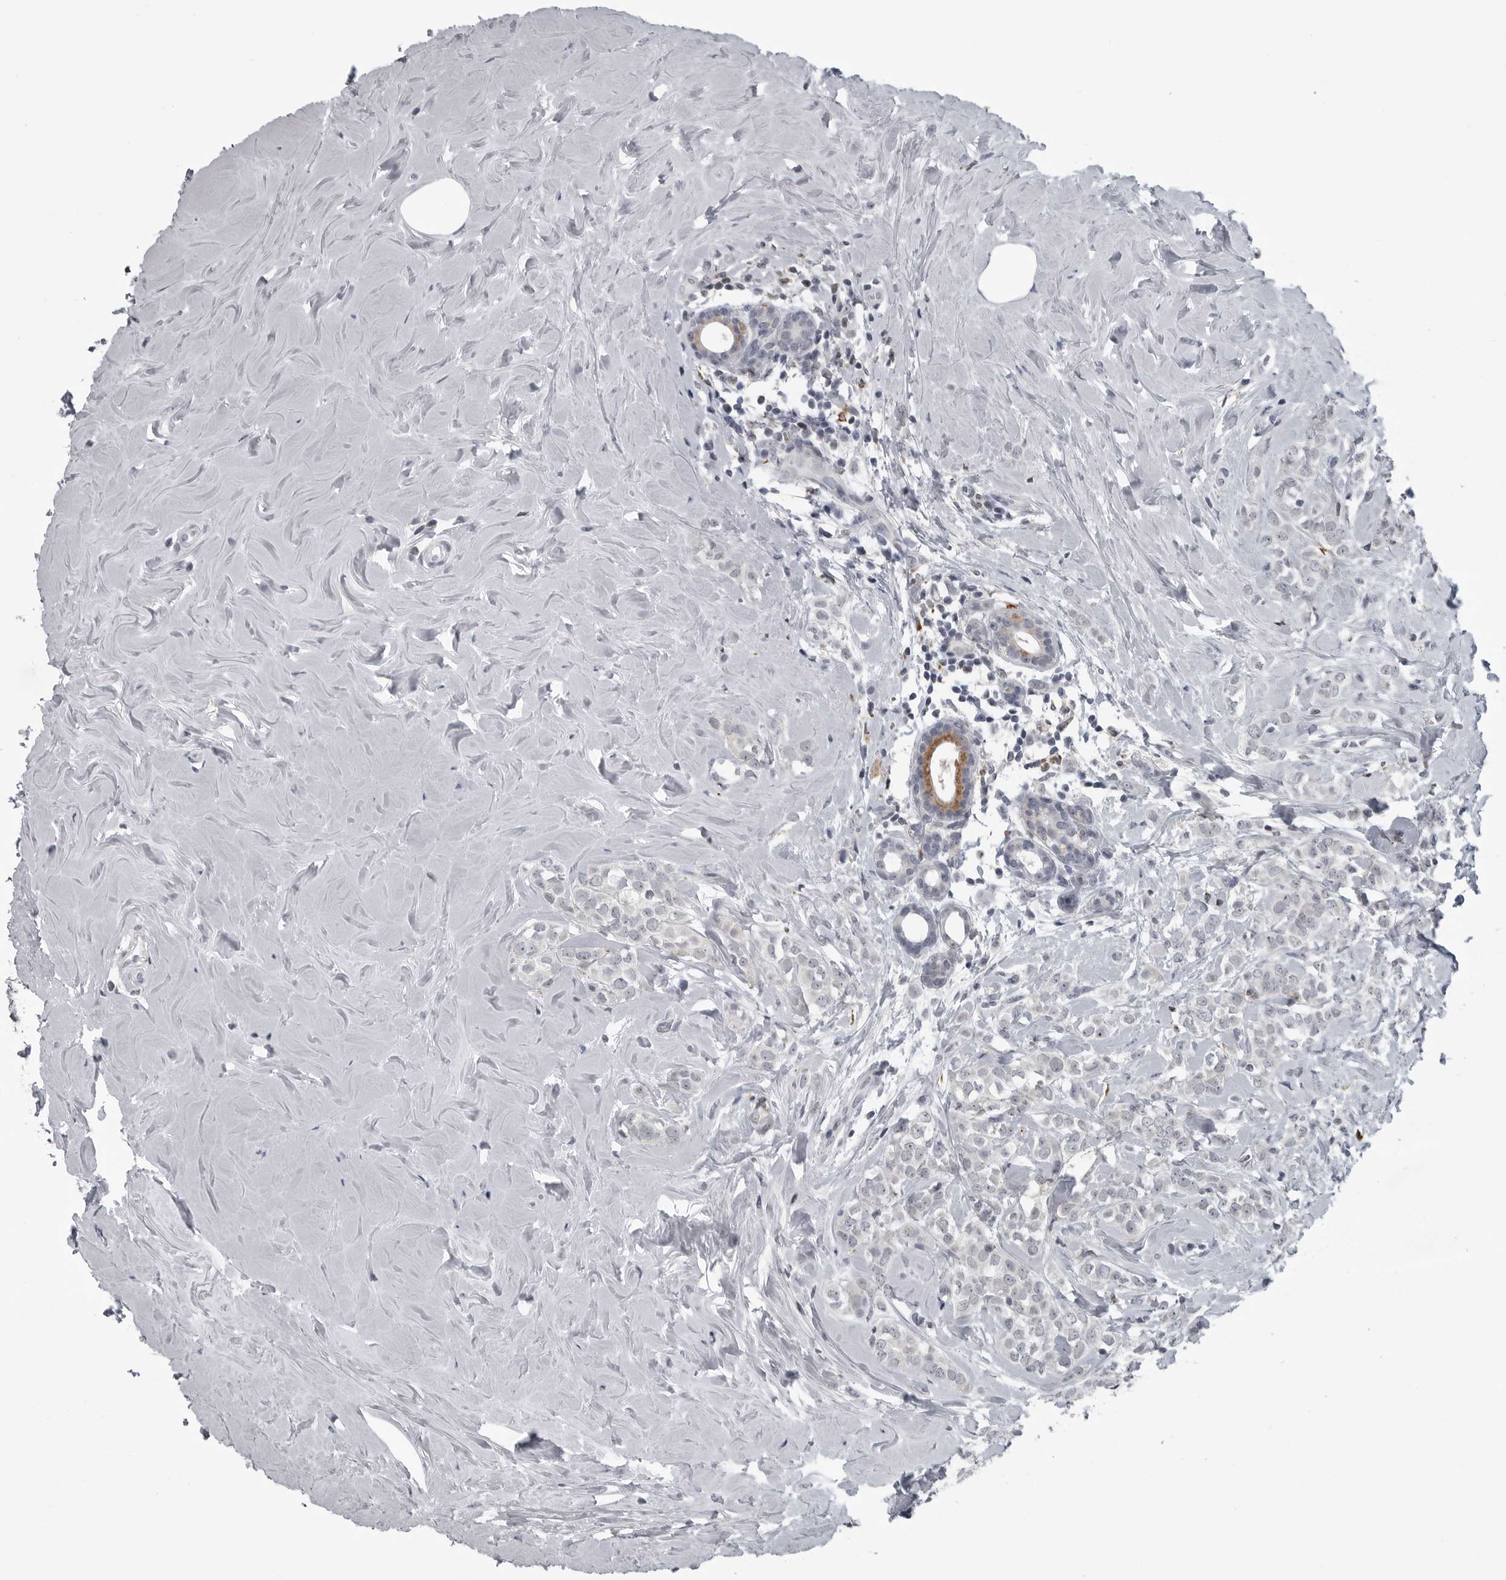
{"staining": {"intensity": "negative", "quantity": "none", "location": "none"}, "tissue": "breast cancer", "cell_type": "Tumor cells", "image_type": "cancer", "snomed": [{"axis": "morphology", "description": "Lobular carcinoma"}, {"axis": "topography", "description": "Breast"}], "caption": "This is a image of immunohistochemistry staining of lobular carcinoma (breast), which shows no positivity in tumor cells.", "gene": "LYSMD1", "patient": {"sex": "female", "age": 47}}